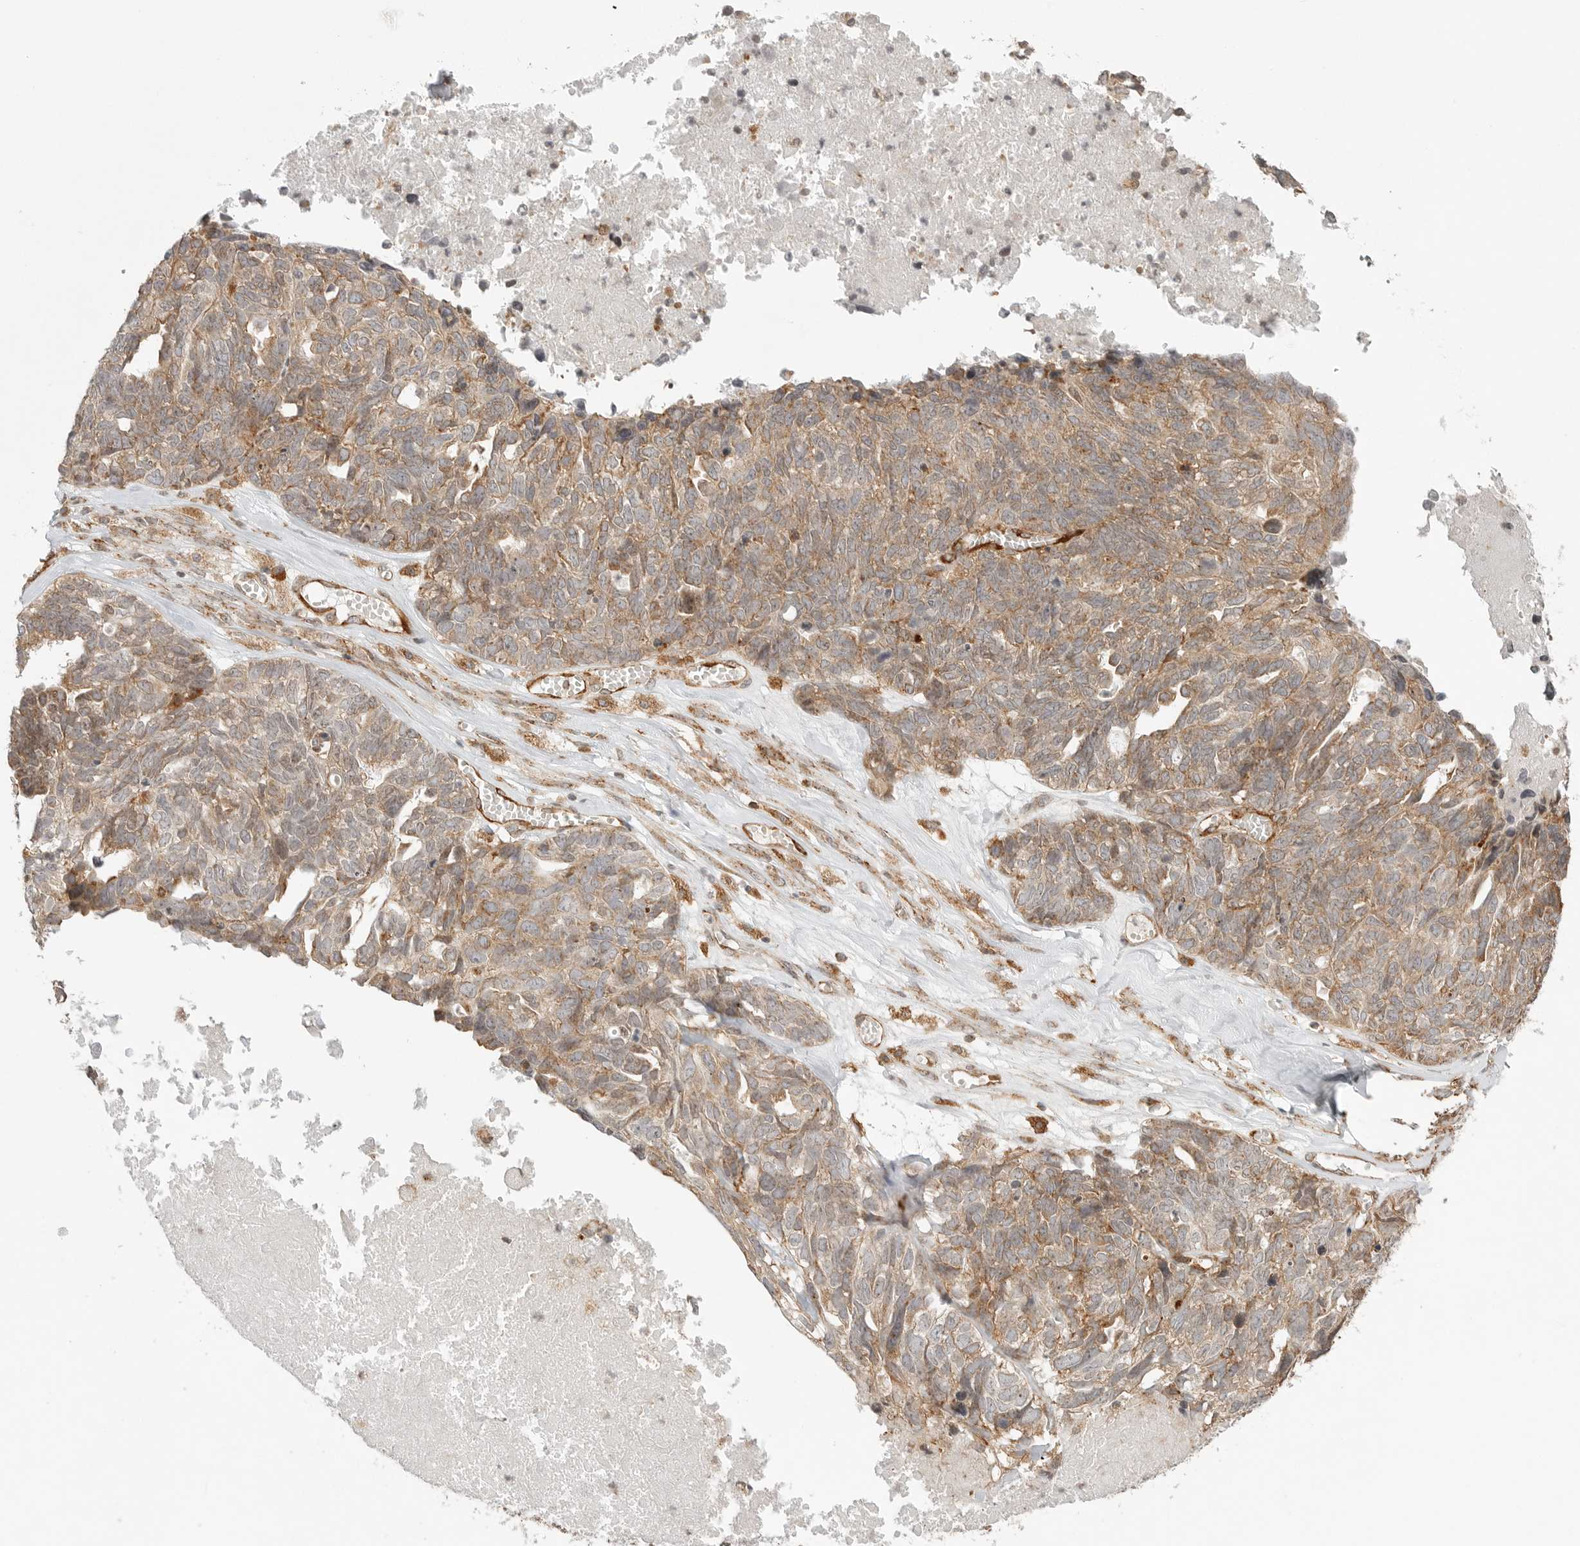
{"staining": {"intensity": "moderate", "quantity": ">75%", "location": "cytoplasmic/membranous"}, "tissue": "ovarian cancer", "cell_type": "Tumor cells", "image_type": "cancer", "snomed": [{"axis": "morphology", "description": "Cystadenocarcinoma, serous, NOS"}, {"axis": "topography", "description": "Ovary"}], "caption": "IHC of ovarian cancer (serous cystadenocarcinoma) reveals medium levels of moderate cytoplasmic/membranous expression in approximately >75% of tumor cells.", "gene": "IDUA", "patient": {"sex": "female", "age": 79}}